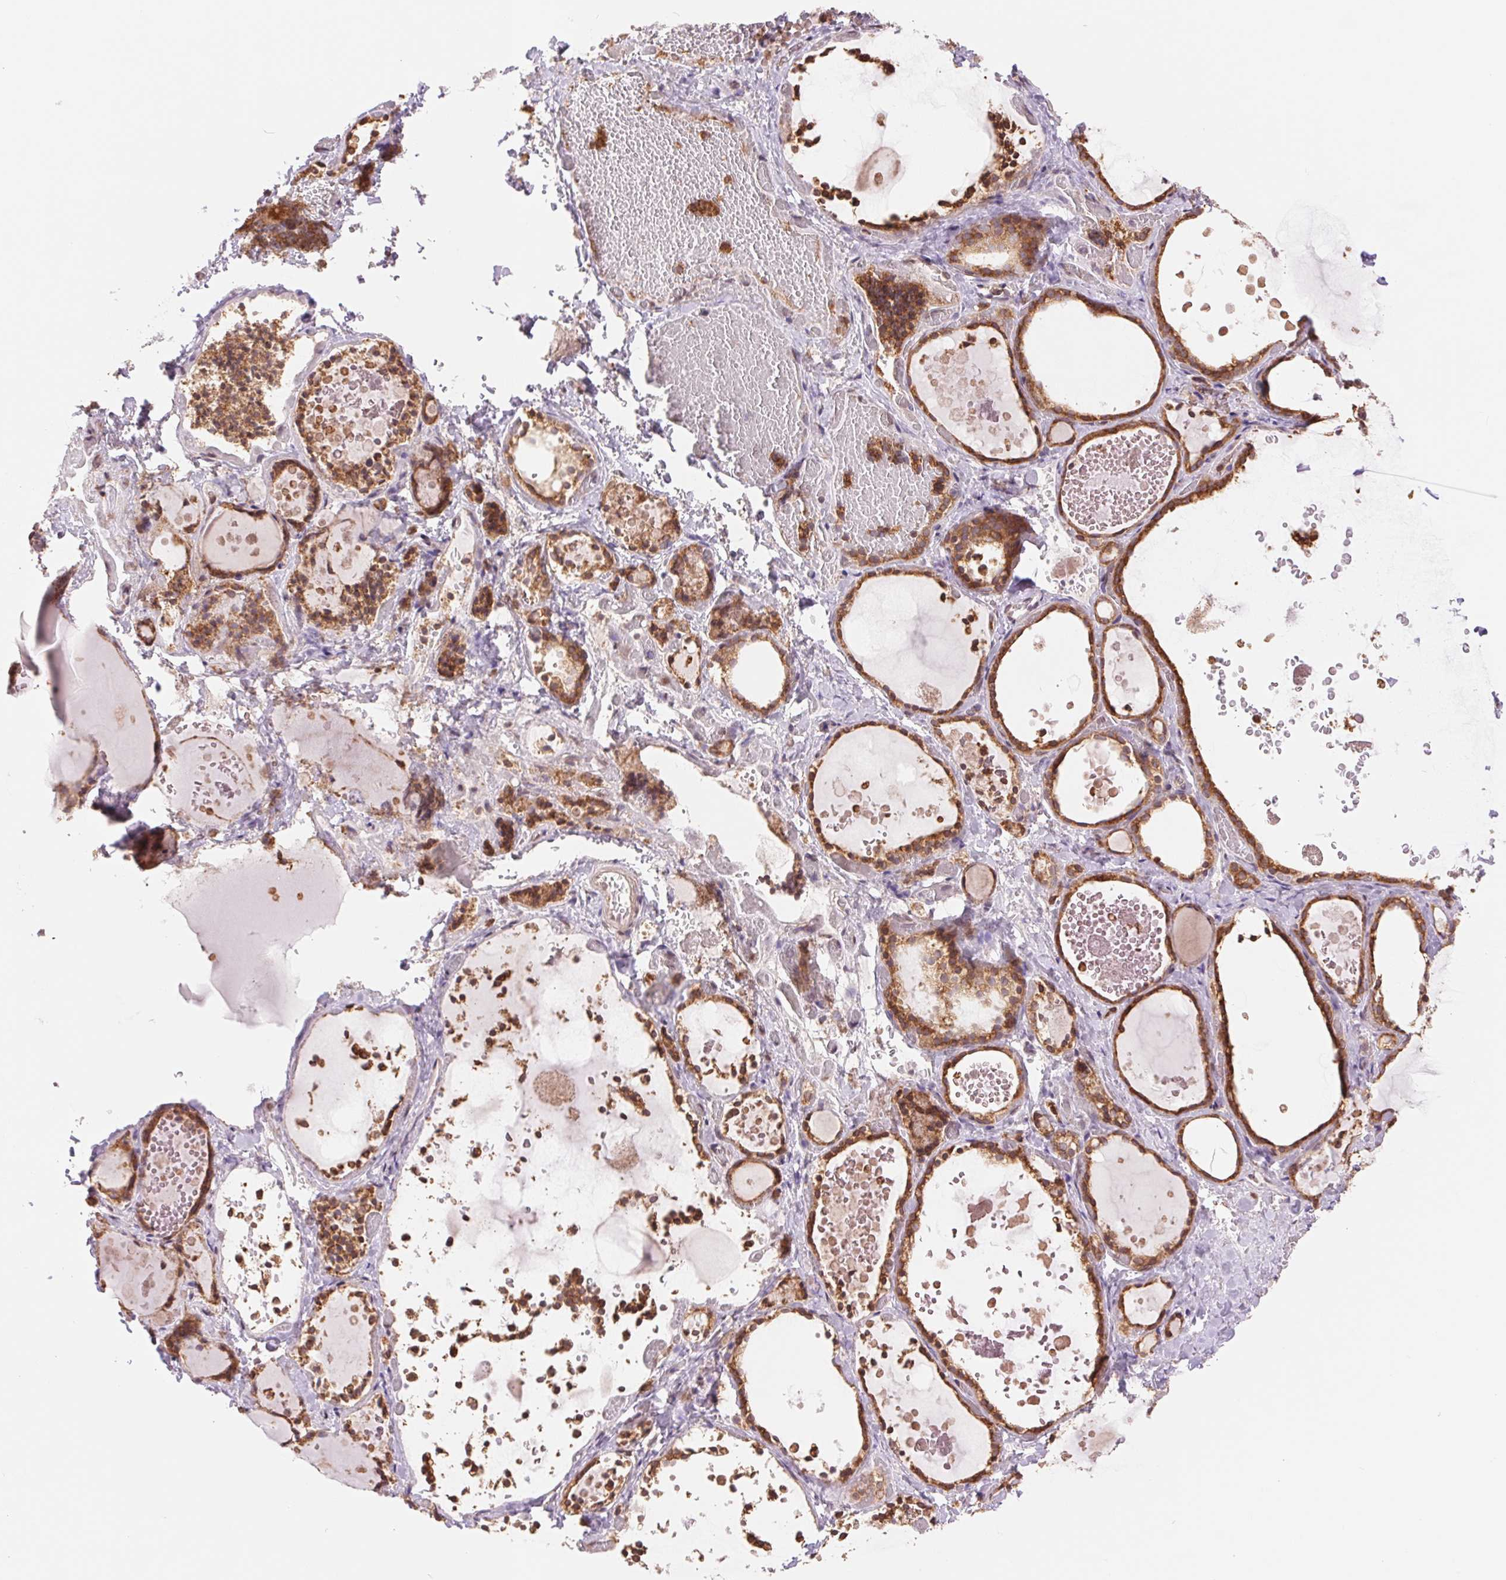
{"staining": {"intensity": "moderate", "quantity": ">75%", "location": "cytoplasmic/membranous"}, "tissue": "thyroid gland", "cell_type": "Glandular cells", "image_type": "normal", "snomed": [{"axis": "morphology", "description": "Normal tissue, NOS"}, {"axis": "topography", "description": "Thyroid gland"}], "caption": "A brown stain highlights moderate cytoplasmic/membranous positivity of a protein in glandular cells of unremarkable human thyroid gland.", "gene": "RPN1", "patient": {"sex": "female", "age": 56}}